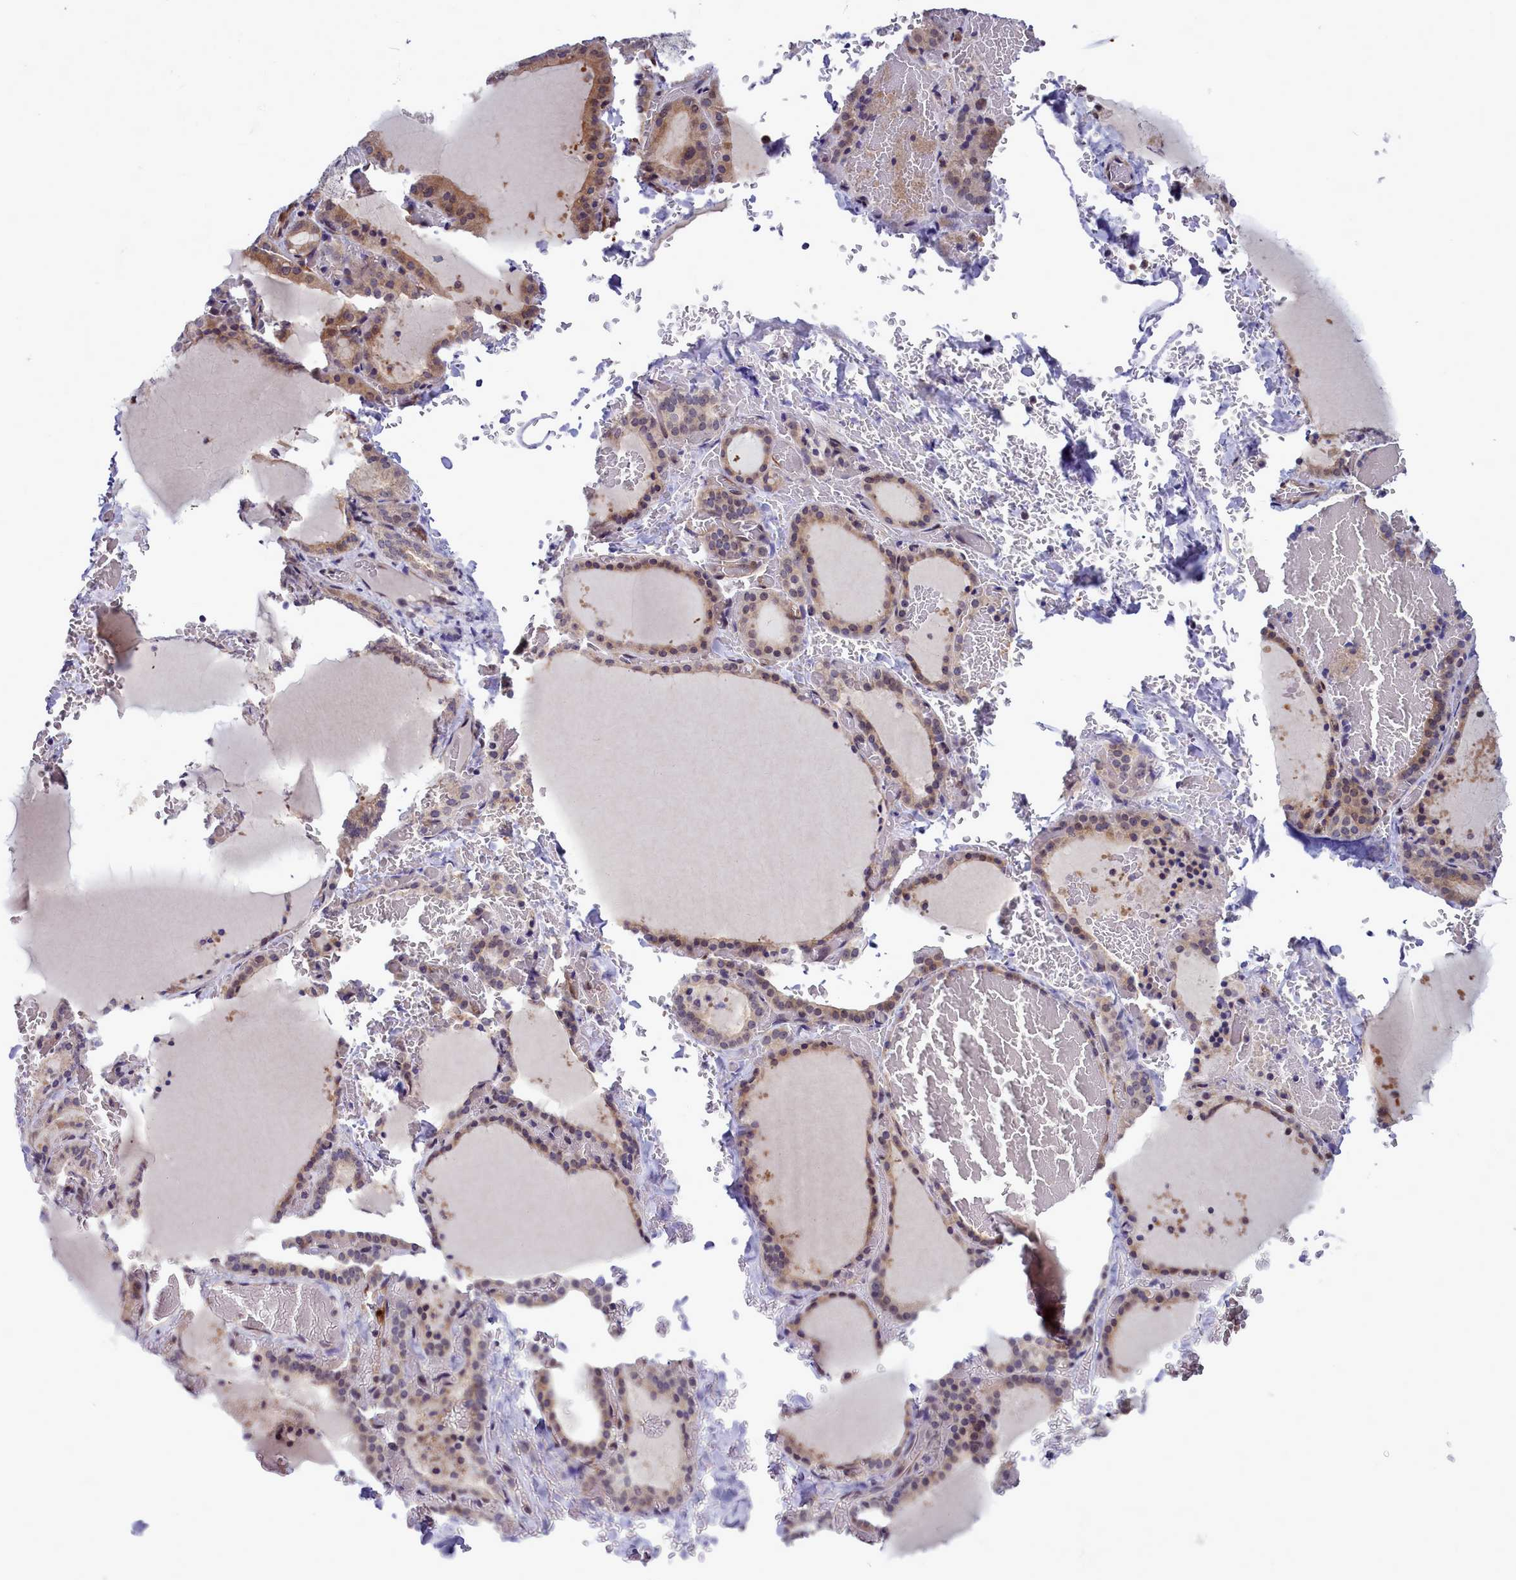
{"staining": {"intensity": "weak", "quantity": ">75%", "location": "cytoplasmic/membranous"}, "tissue": "thyroid gland", "cell_type": "Glandular cells", "image_type": "normal", "snomed": [{"axis": "morphology", "description": "Normal tissue, NOS"}, {"axis": "topography", "description": "Thyroid gland"}], "caption": "Immunohistochemistry (IHC) micrograph of normal human thyroid gland stained for a protein (brown), which exhibits low levels of weak cytoplasmic/membranous staining in about >75% of glandular cells.", "gene": "BCAR1", "patient": {"sex": "female", "age": 39}}